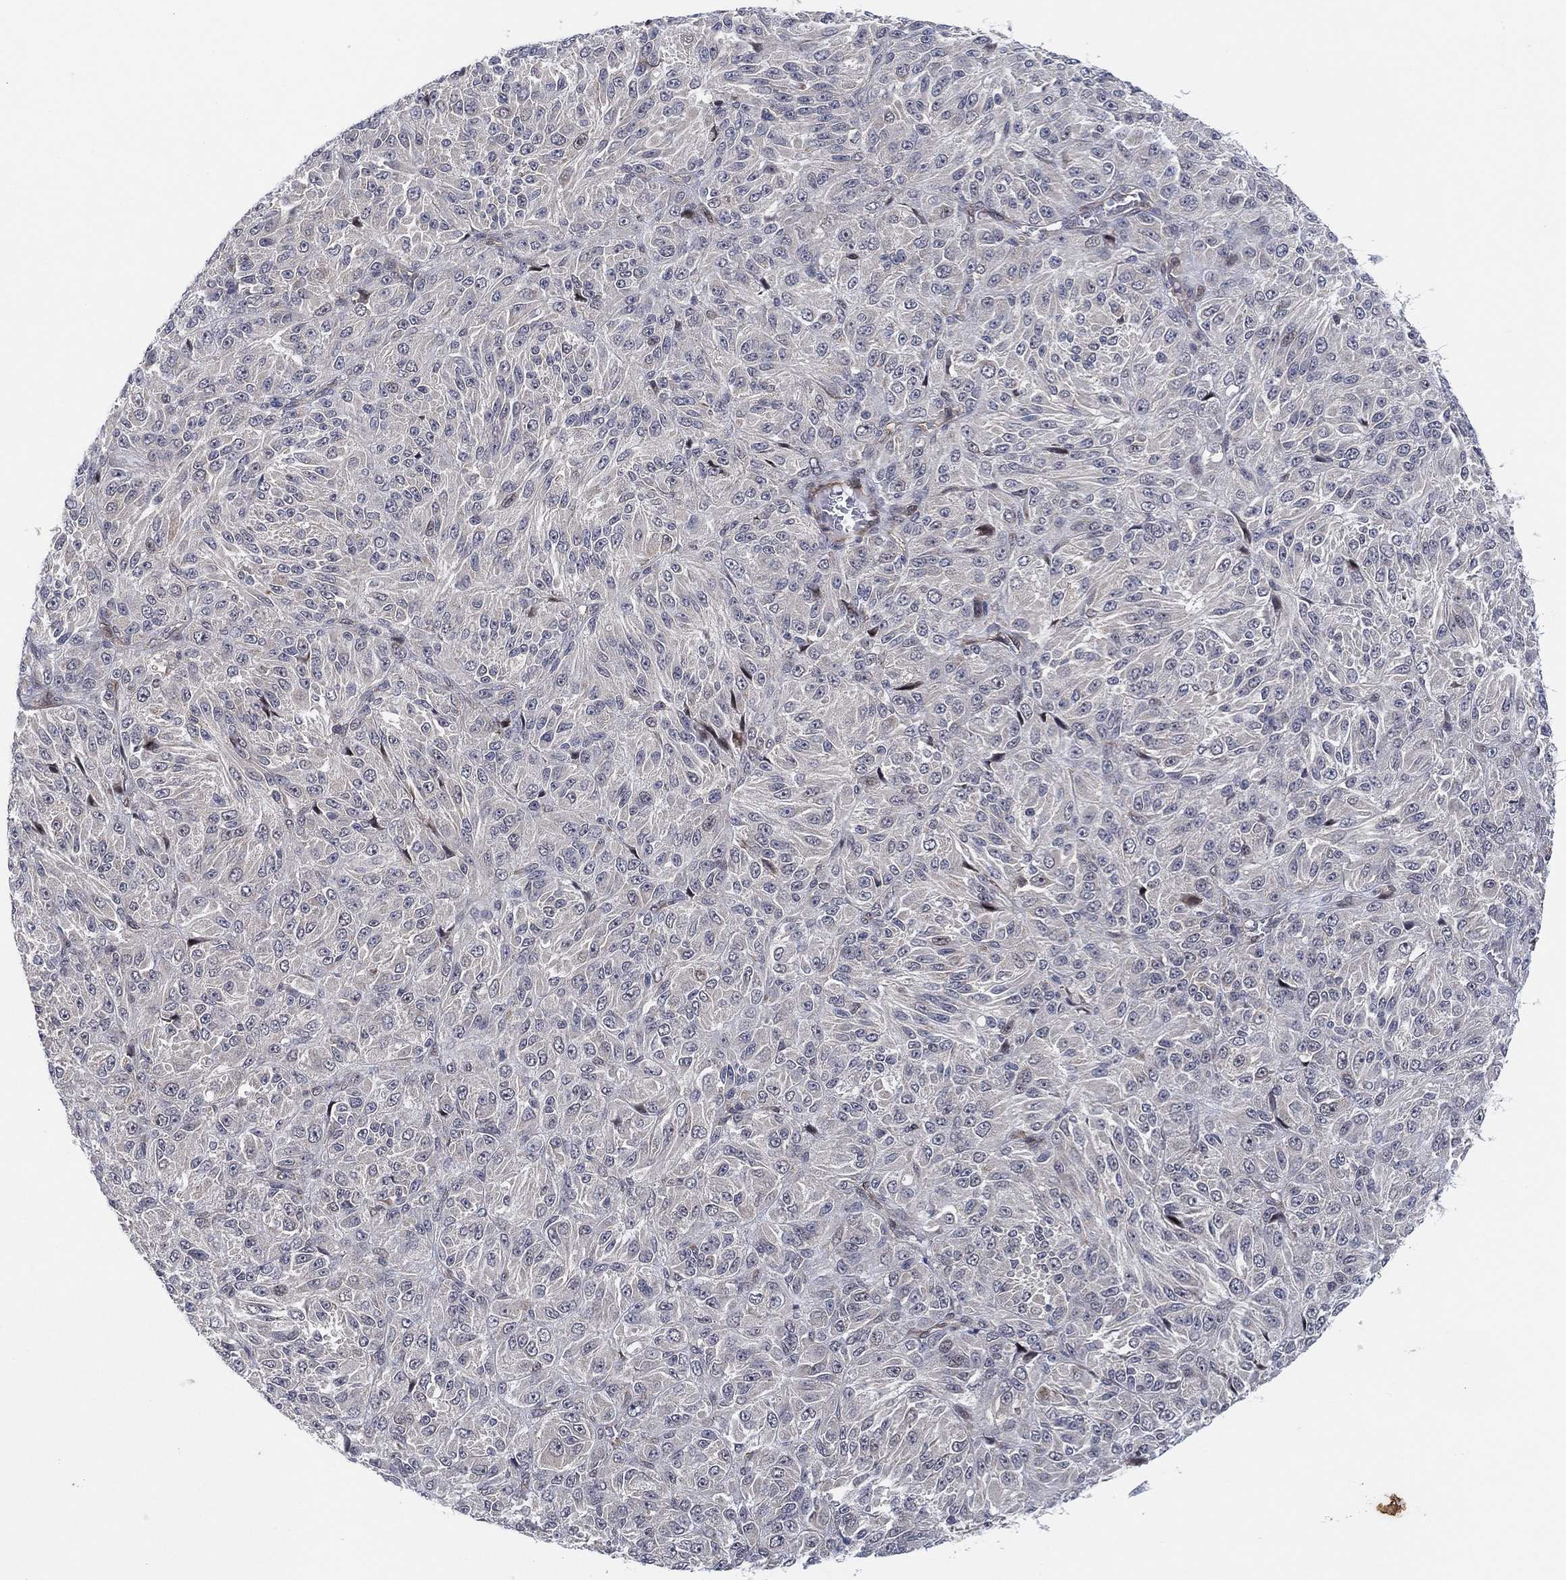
{"staining": {"intensity": "weak", "quantity": "<25%", "location": "cytoplasmic/membranous"}, "tissue": "melanoma", "cell_type": "Tumor cells", "image_type": "cancer", "snomed": [{"axis": "morphology", "description": "Malignant melanoma, Metastatic site"}, {"axis": "topography", "description": "Brain"}], "caption": "Immunohistochemical staining of human melanoma displays no significant staining in tumor cells.", "gene": "TMCO1", "patient": {"sex": "female", "age": 56}}